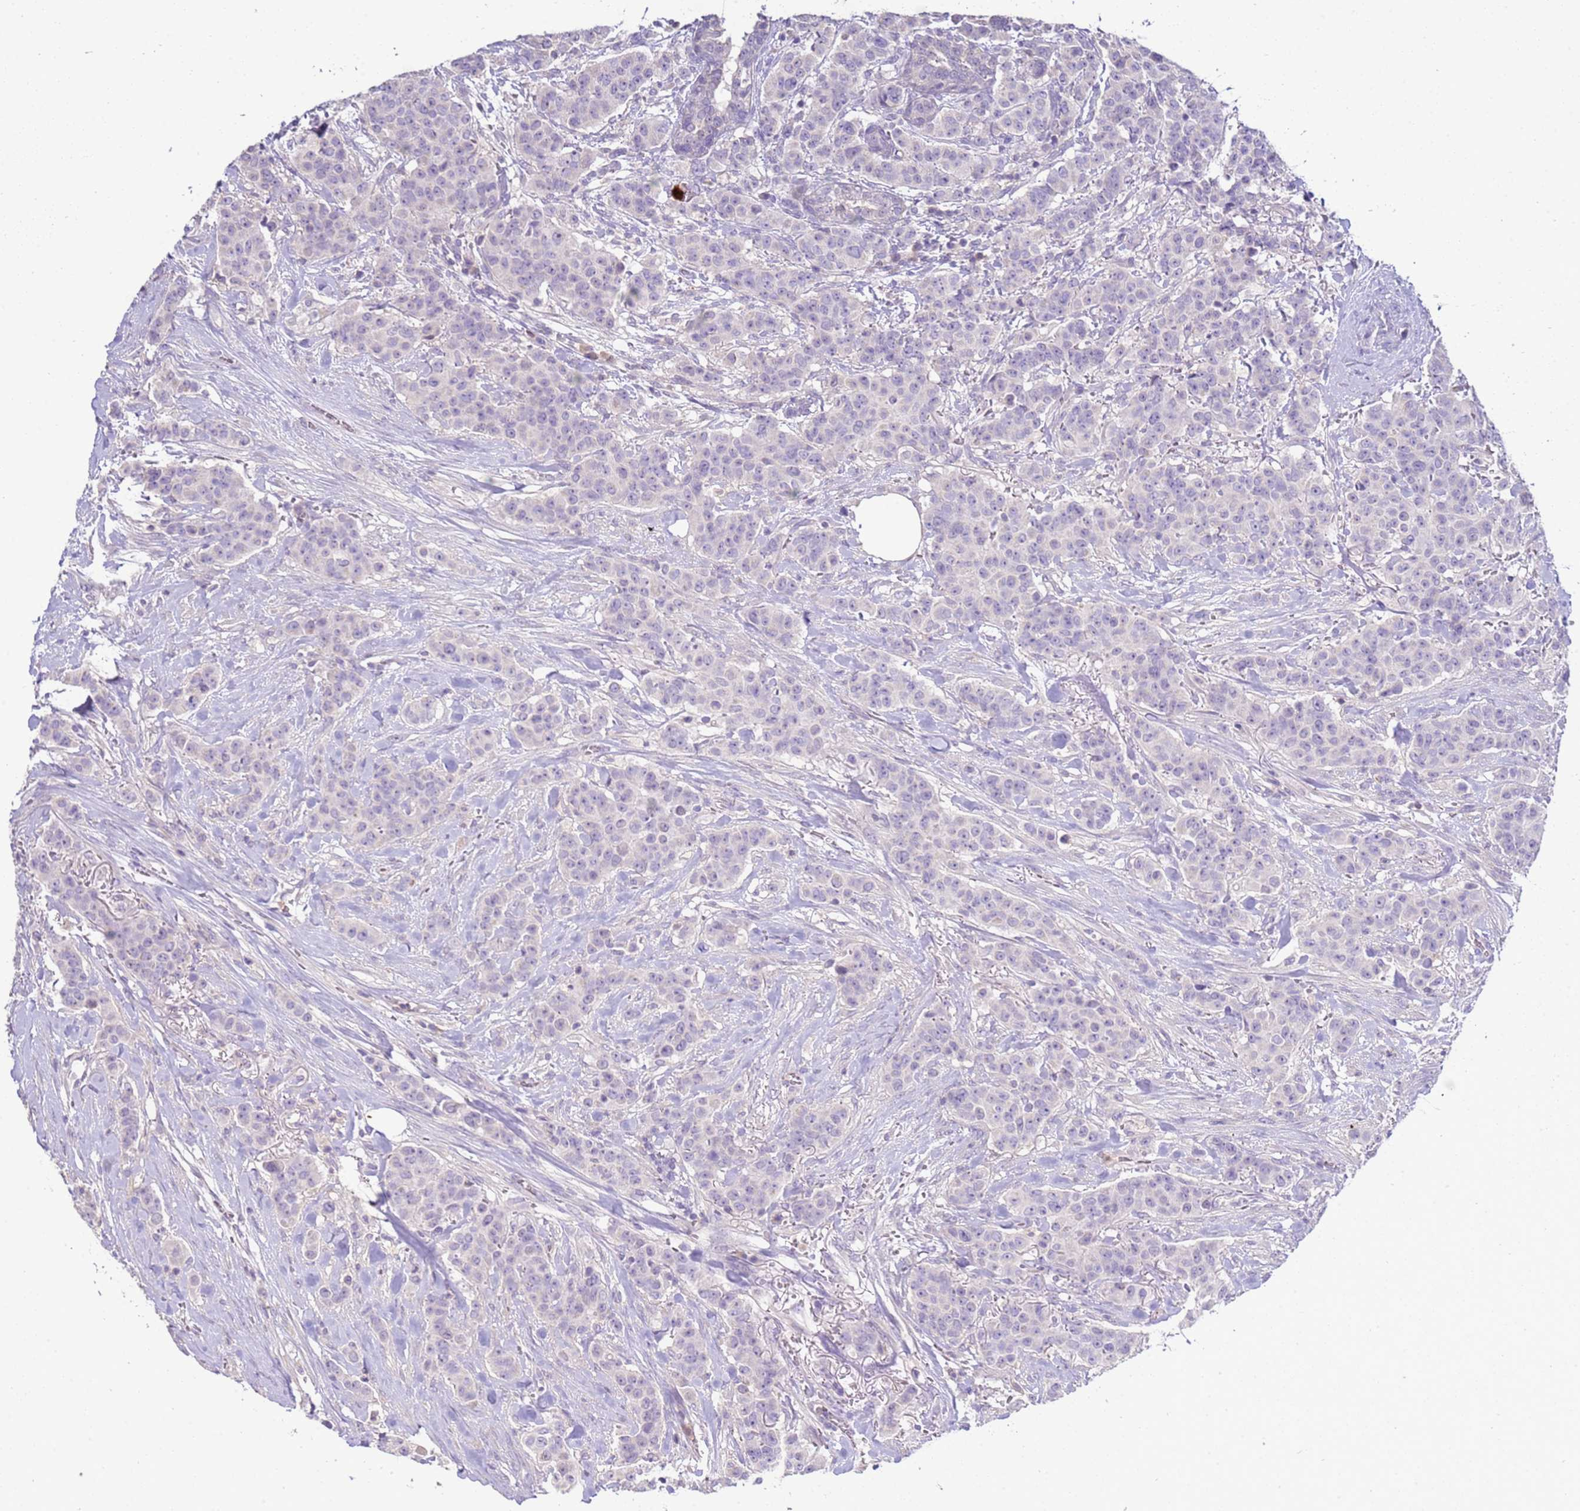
{"staining": {"intensity": "negative", "quantity": "none", "location": "none"}, "tissue": "breast cancer", "cell_type": "Tumor cells", "image_type": "cancer", "snomed": [{"axis": "morphology", "description": "Duct carcinoma"}, {"axis": "topography", "description": "Breast"}], "caption": "Immunohistochemistry (IHC) micrograph of human breast invasive ductal carcinoma stained for a protein (brown), which shows no expression in tumor cells.", "gene": "IL2RG", "patient": {"sex": "female", "age": 40}}